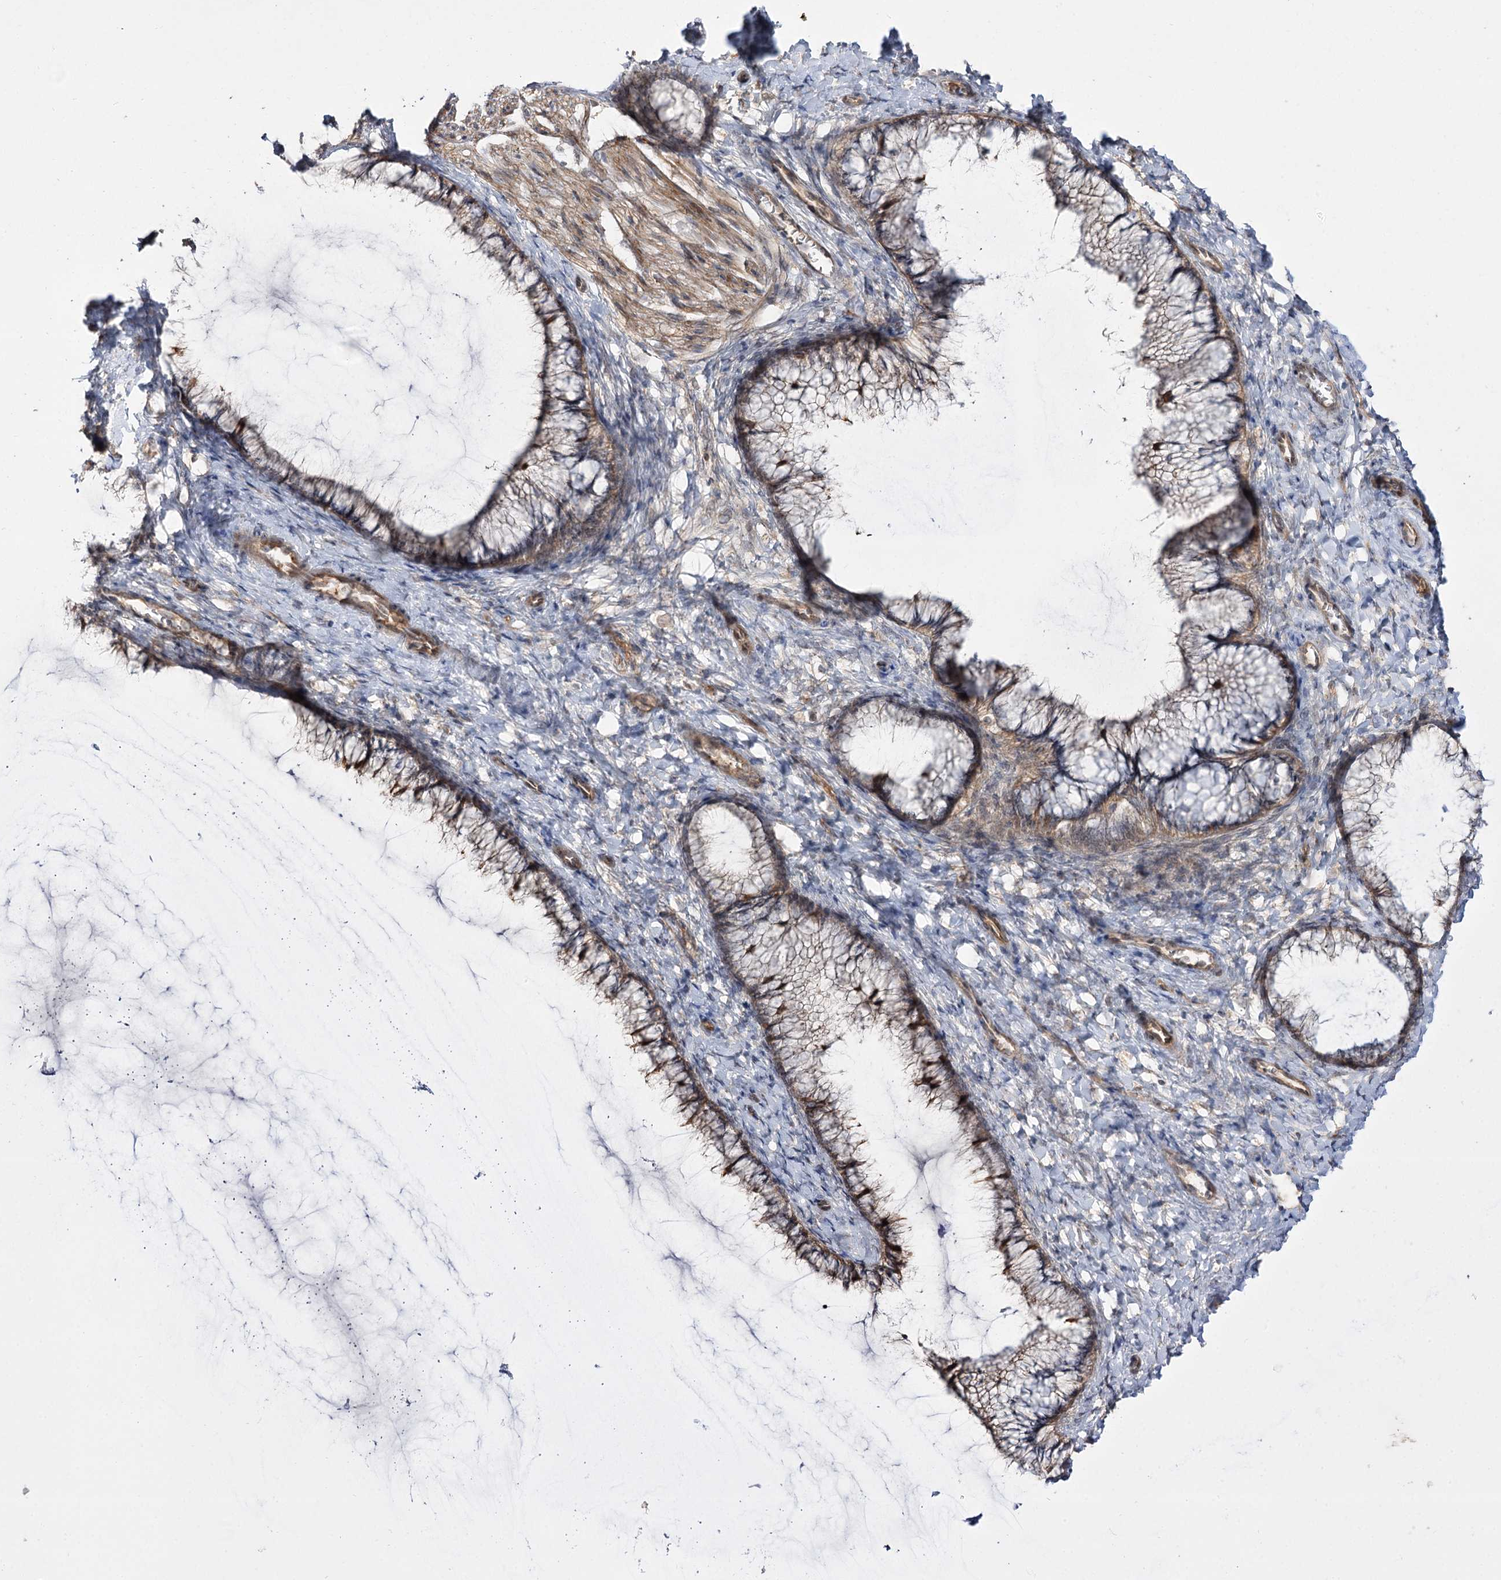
{"staining": {"intensity": "moderate", "quantity": ">75%", "location": "cytoplasmic/membranous"}, "tissue": "cervix", "cell_type": "Glandular cells", "image_type": "normal", "snomed": [{"axis": "morphology", "description": "Normal tissue, NOS"}, {"axis": "morphology", "description": "Adenocarcinoma, NOS"}, {"axis": "topography", "description": "Cervix"}], "caption": "About >75% of glandular cells in benign cervix display moderate cytoplasmic/membranous protein positivity as visualized by brown immunohistochemical staining.", "gene": "C11orf80", "patient": {"sex": "female", "age": 29}}